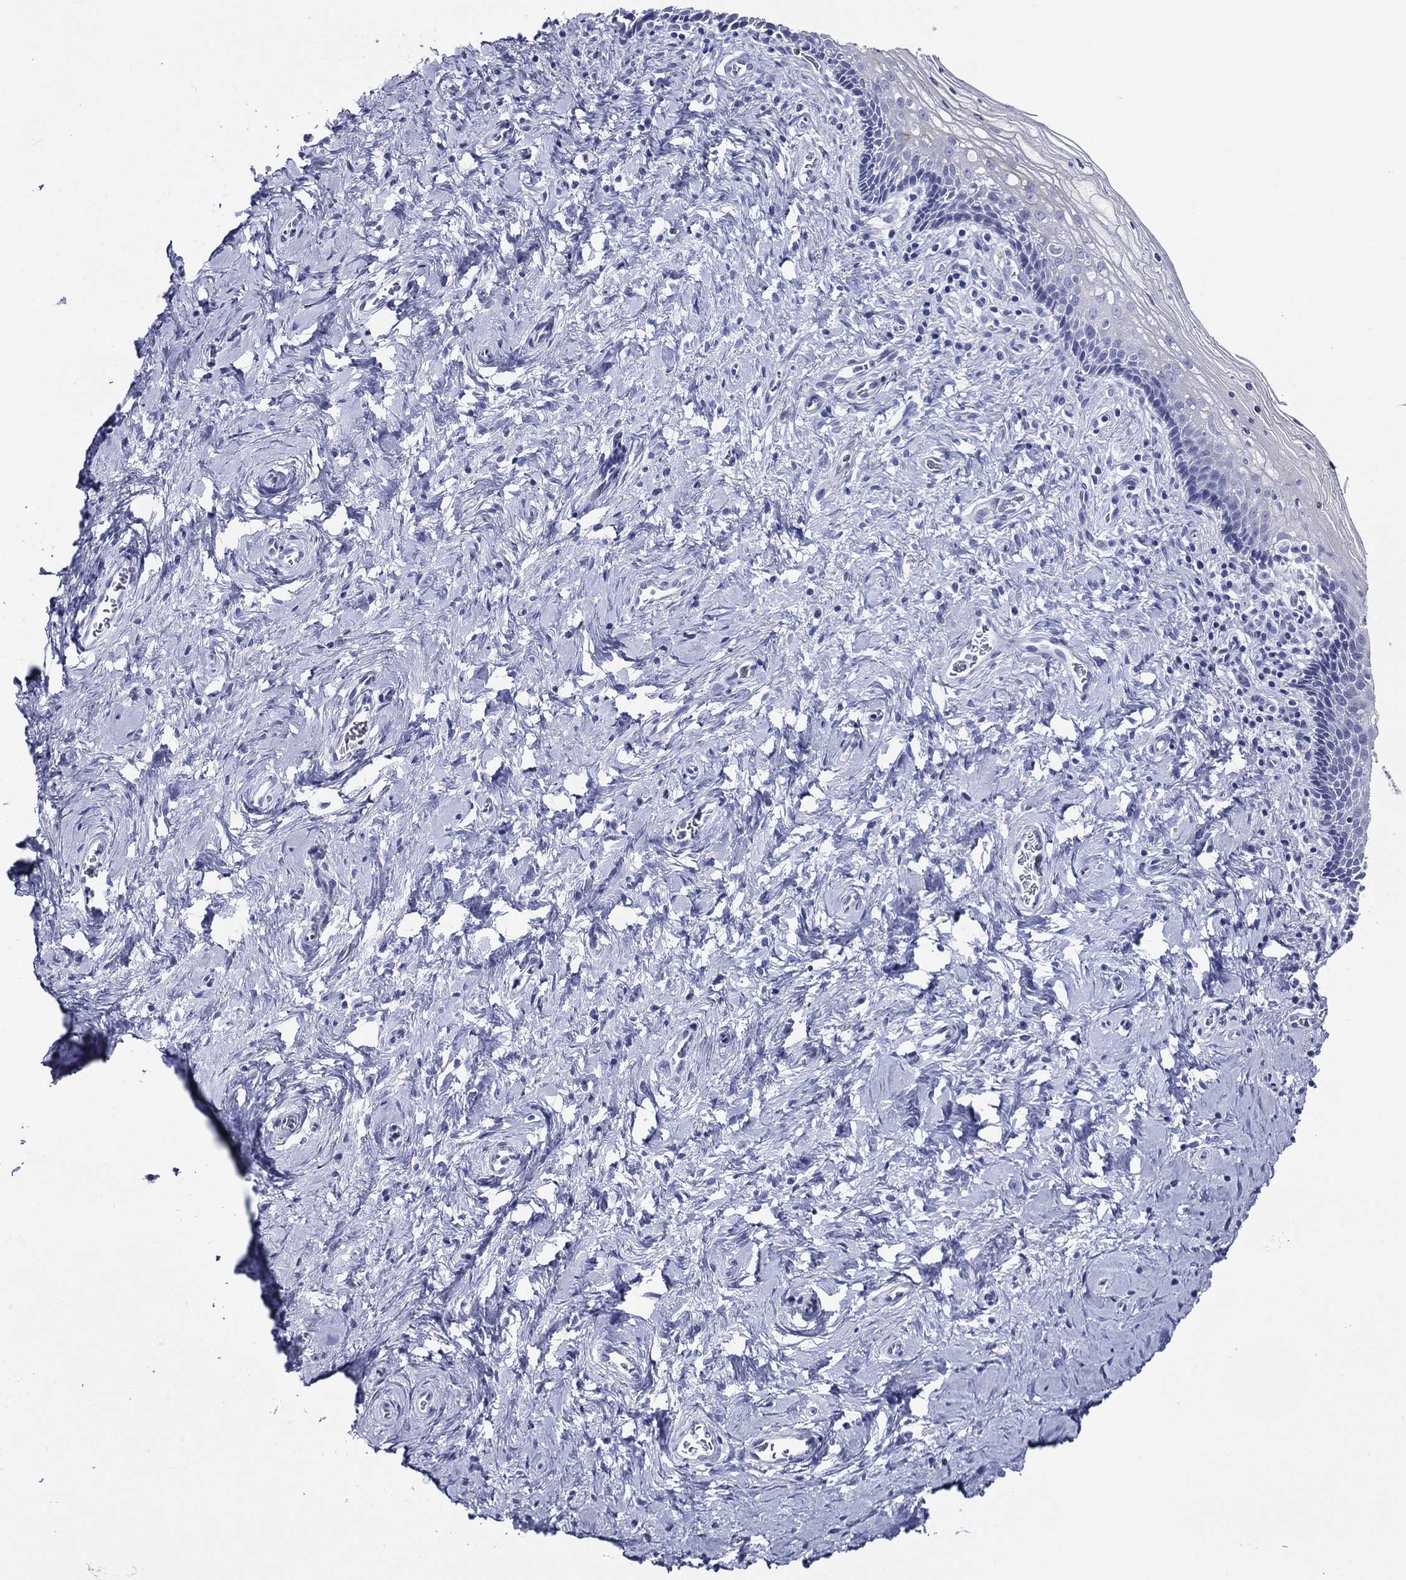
{"staining": {"intensity": "negative", "quantity": "none", "location": "none"}, "tissue": "vagina", "cell_type": "Squamous epithelial cells", "image_type": "normal", "snomed": [{"axis": "morphology", "description": "Normal tissue, NOS"}, {"axis": "topography", "description": "Vagina"}], "caption": "Squamous epithelial cells show no significant protein positivity in benign vagina.", "gene": "ACE2", "patient": {"sex": "female", "age": 53}}